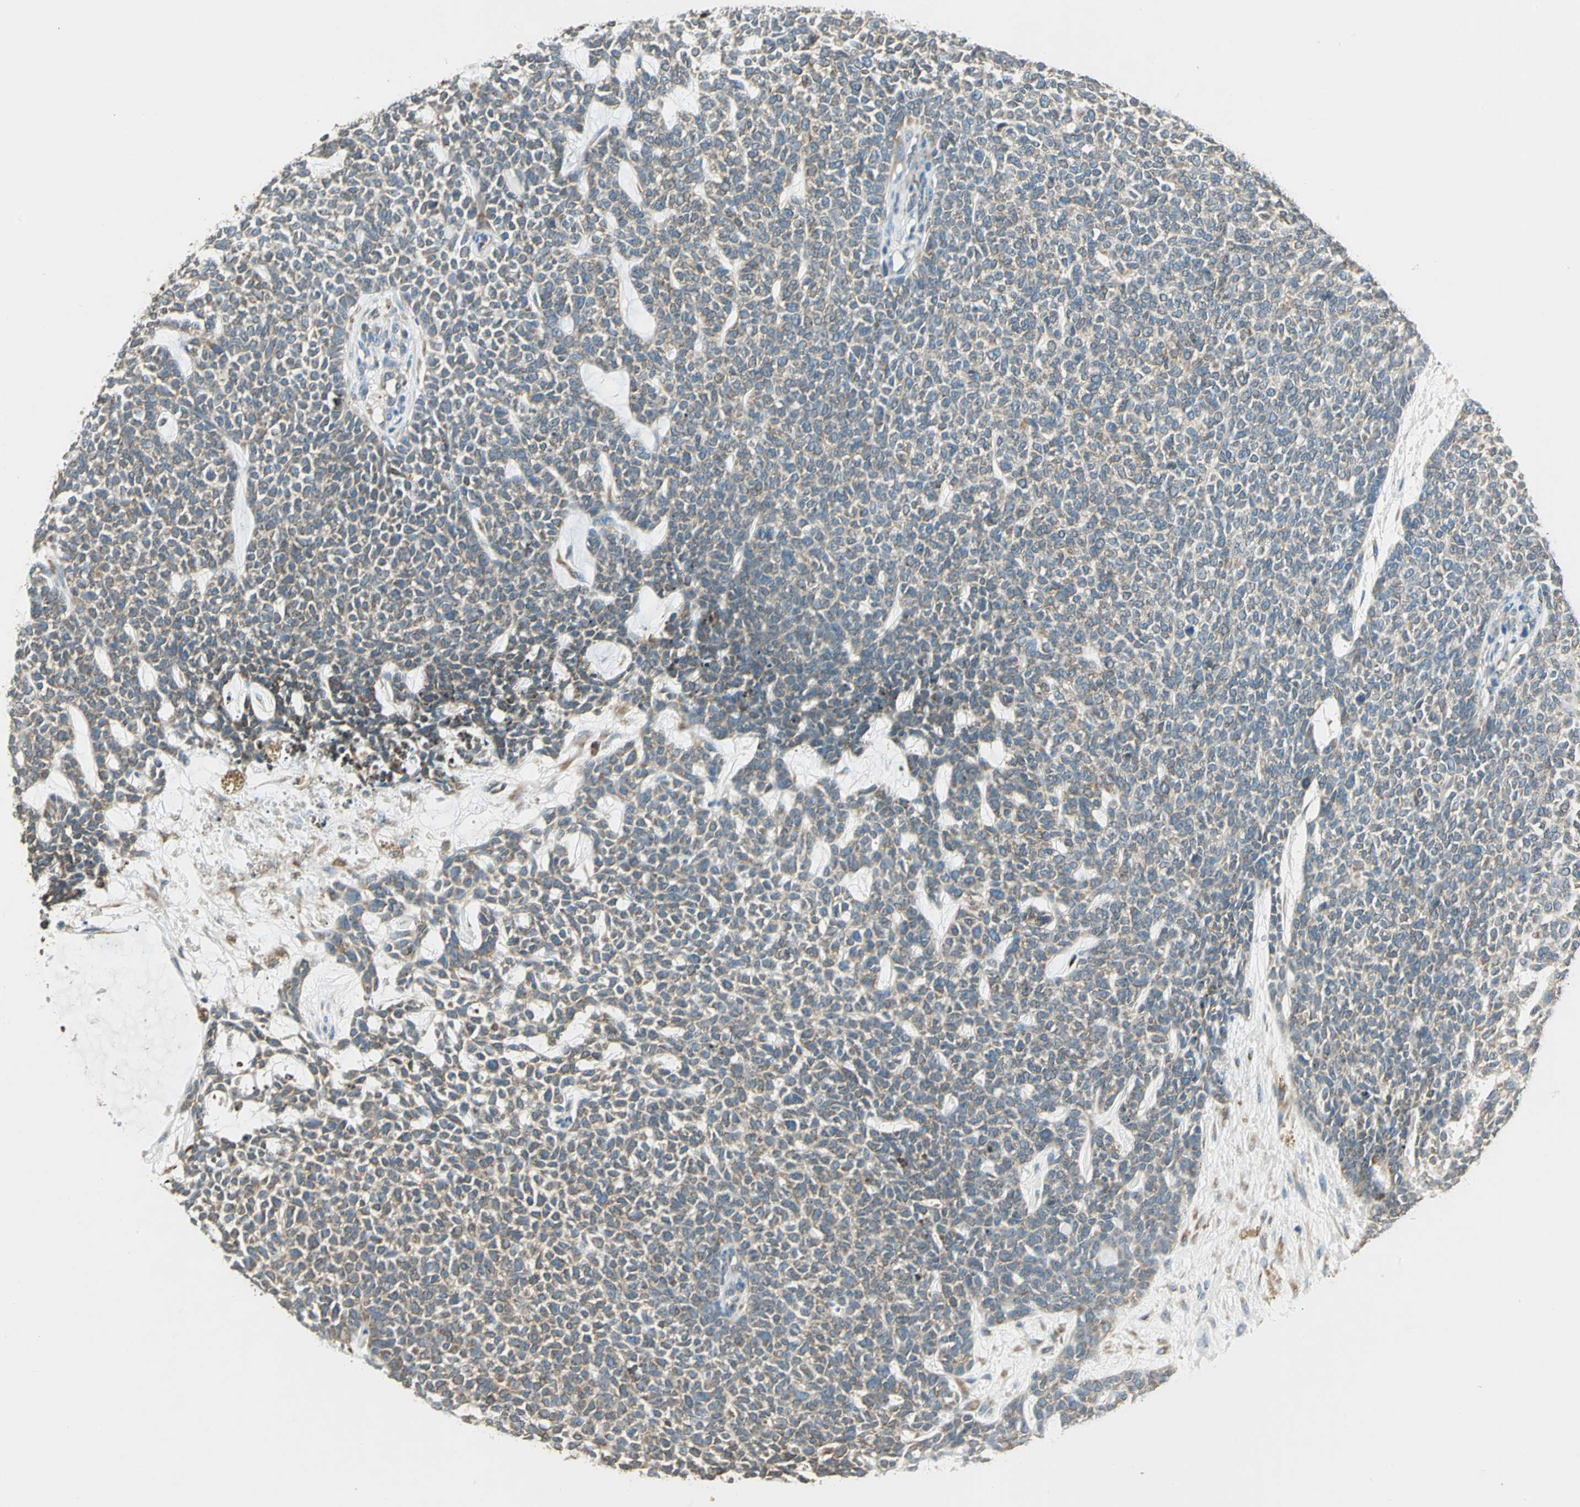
{"staining": {"intensity": "weak", "quantity": ">75%", "location": "cytoplasmic/membranous"}, "tissue": "skin cancer", "cell_type": "Tumor cells", "image_type": "cancer", "snomed": [{"axis": "morphology", "description": "Basal cell carcinoma"}, {"axis": "topography", "description": "Skin"}], "caption": "Protein staining of skin cancer (basal cell carcinoma) tissue displays weak cytoplasmic/membranous staining in about >75% of tumor cells.", "gene": "PDIA4", "patient": {"sex": "female", "age": 84}}